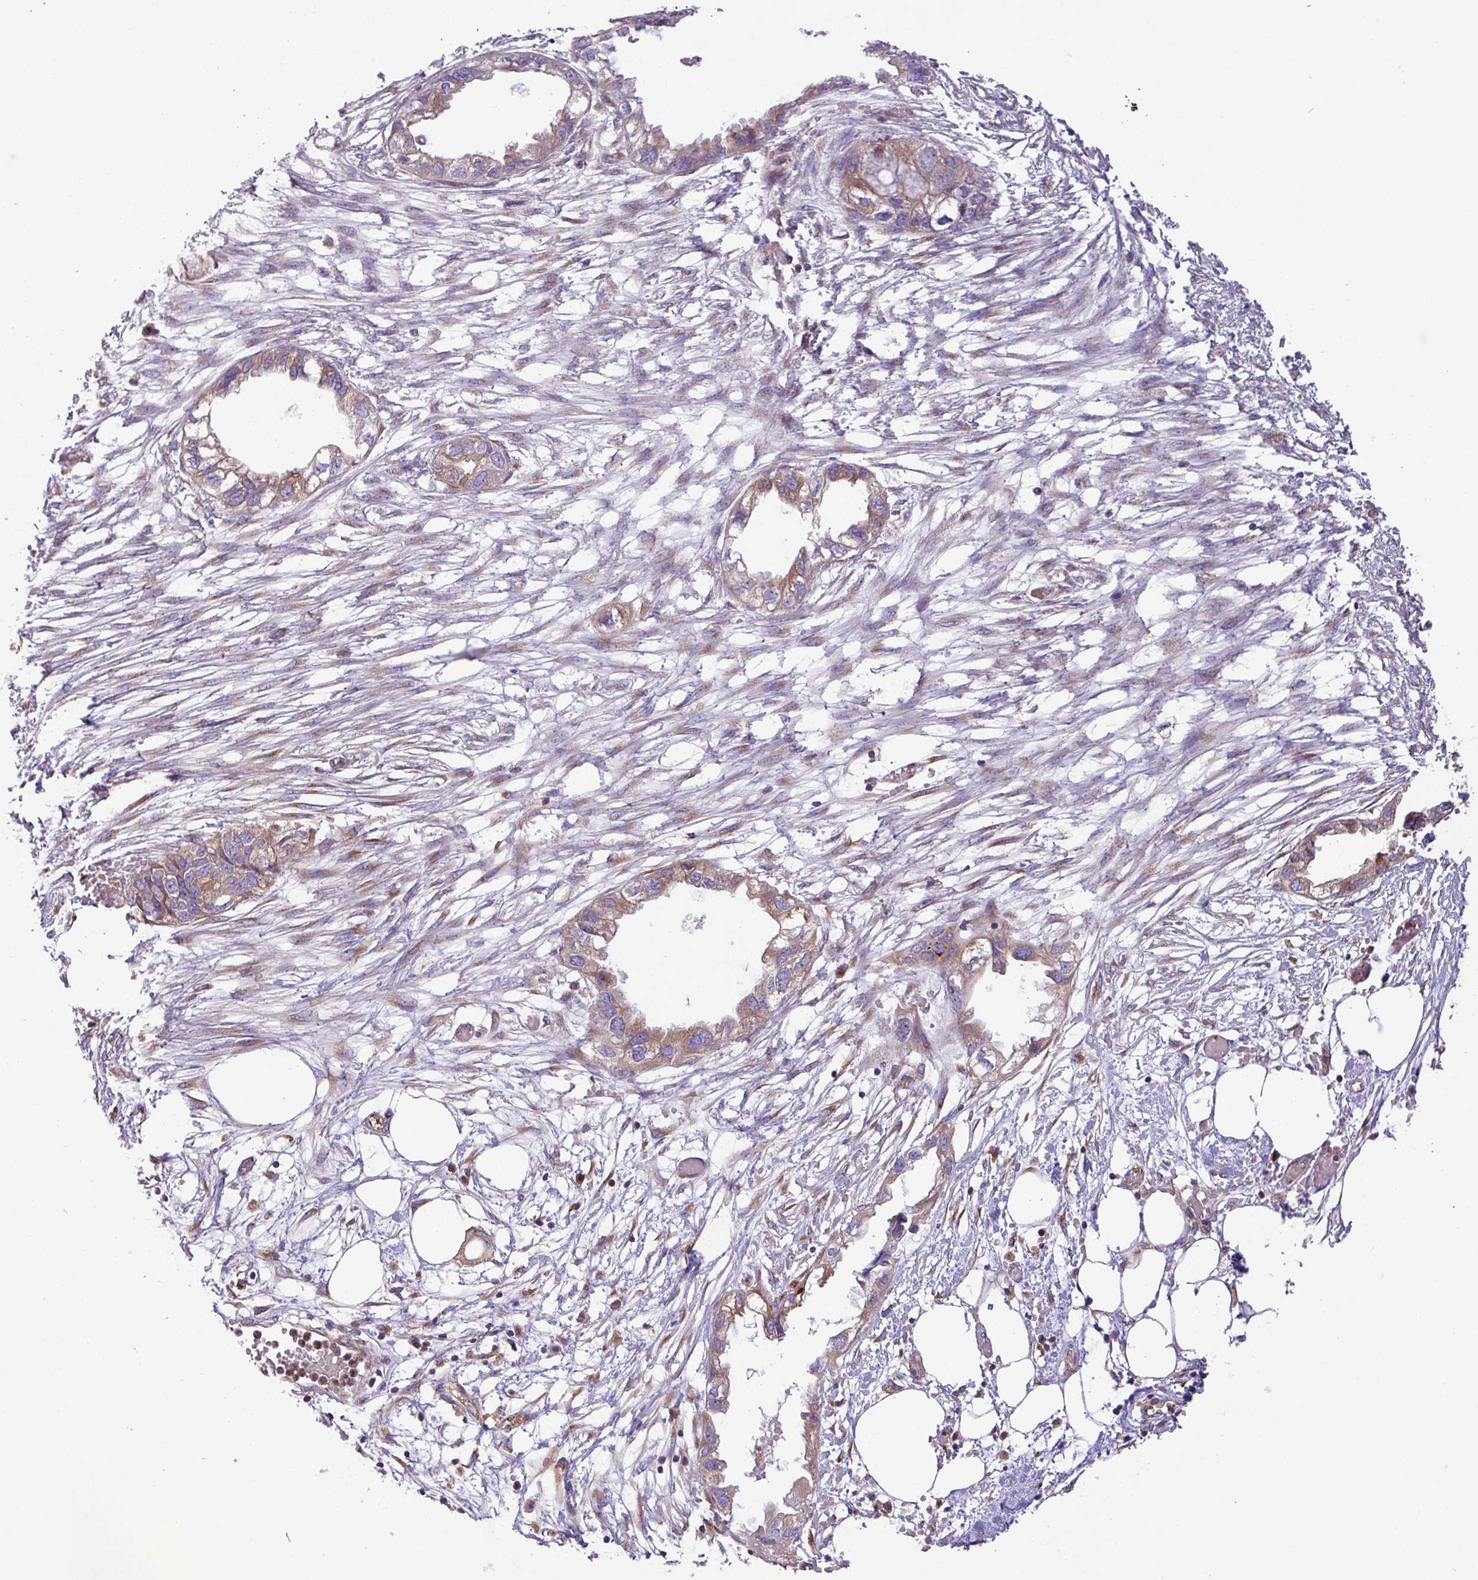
{"staining": {"intensity": "moderate", "quantity": "25%-75%", "location": "cytoplasmic/membranous"}, "tissue": "endometrial cancer", "cell_type": "Tumor cells", "image_type": "cancer", "snomed": [{"axis": "morphology", "description": "Adenocarcinoma, NOS"}, {"axis": "morphology", "description": "Adenocarcinoma, metastatic, NOS"}, {"axis": "topography", "description": "Adipose tissue"}, {"axis": "topography", "description": "Endometrium"}], "caption": "High-magnification brightfield microscopy of endometrial adenocarcinoma stained with DAB (brown) and counterstained with hematoxylin (blue). tumor cells exhibit moderate cytoplasmic/membranous staining is appreciated in approximately25%-75% of cells.", "gene": "RAB19", "patient": {"sex": "female", "age": 67}}